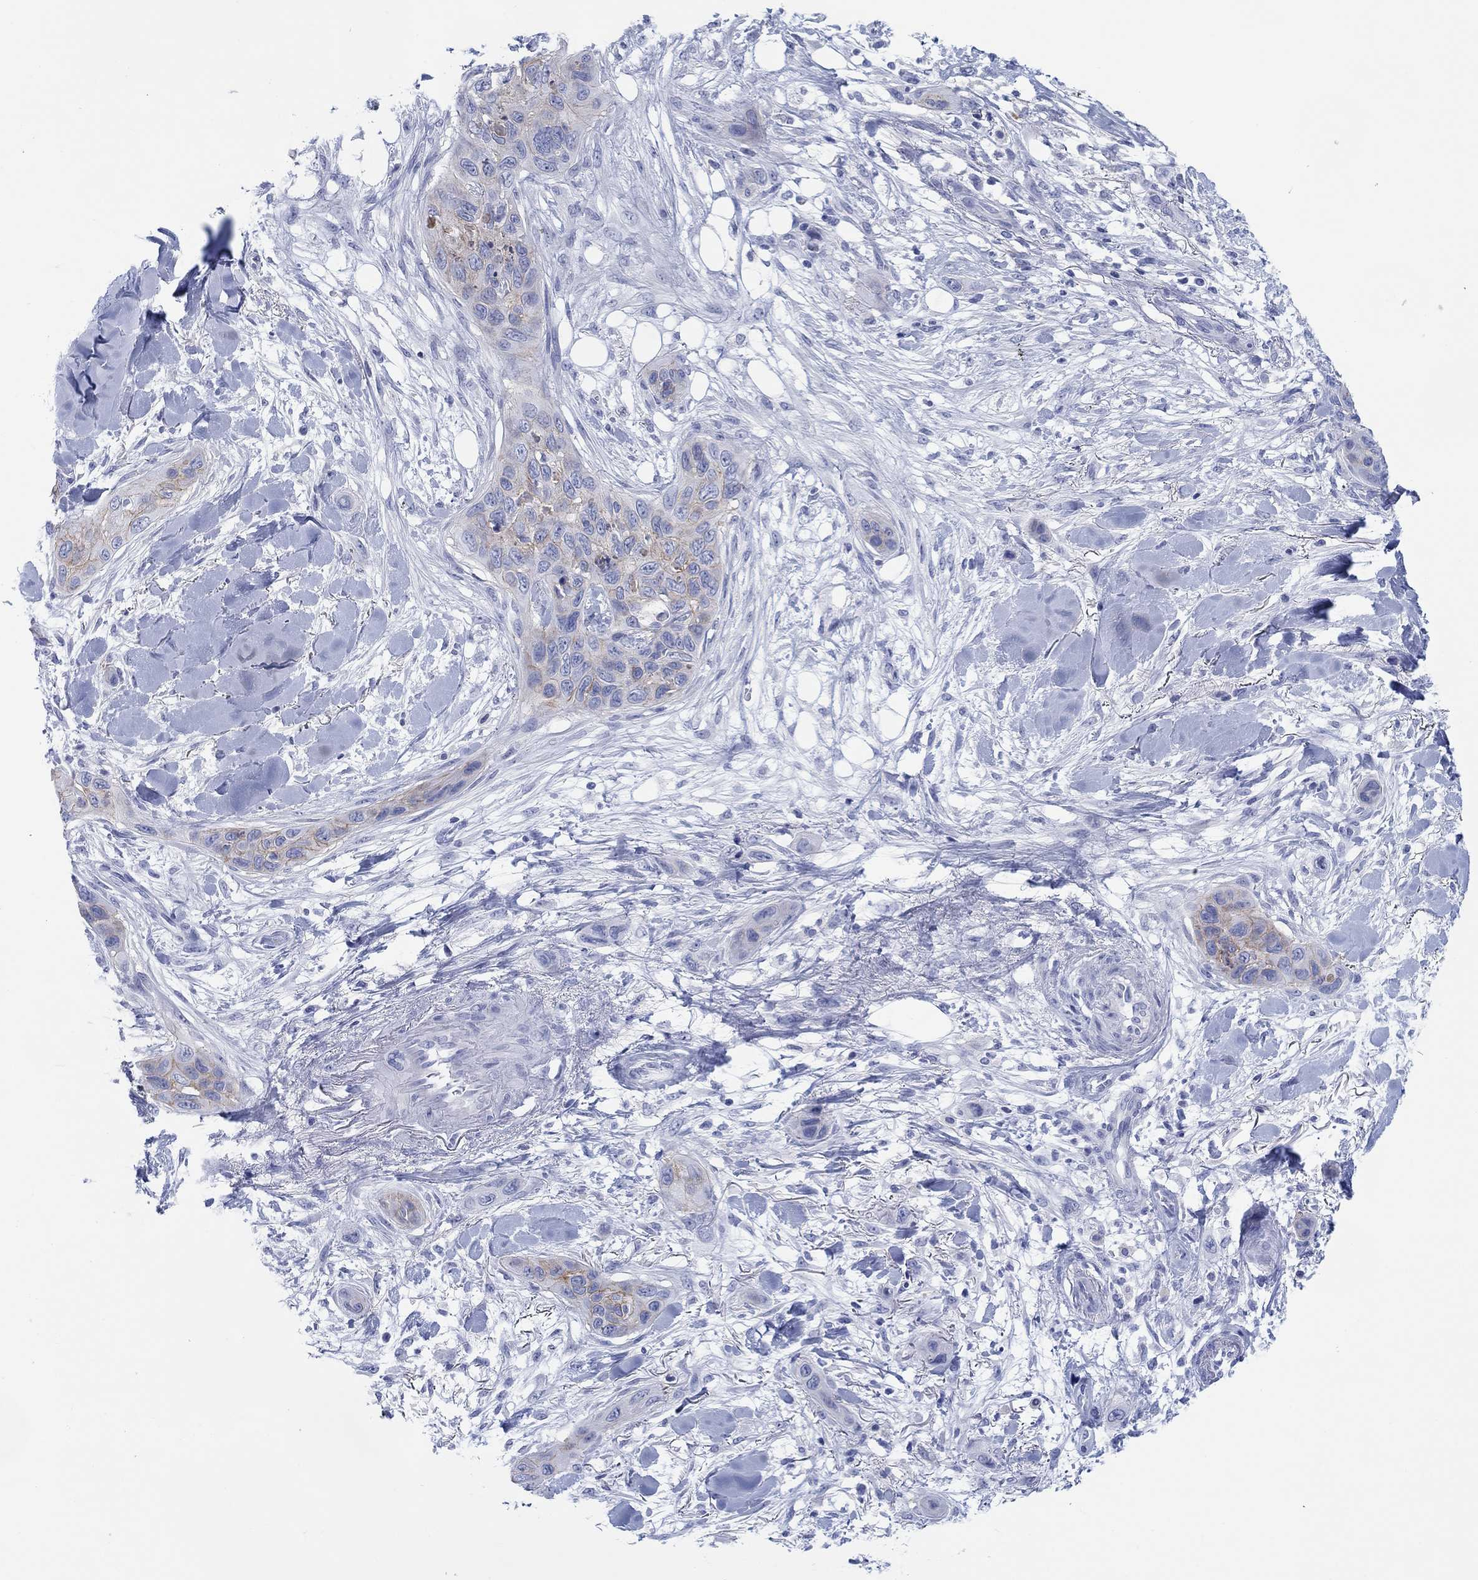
{"staining": {"intensity": "weak", "quantity": "<25%", "location": "cytoplasmic/membranous"}, "tissue": "skin cancer", "cell_type": "Tumor cells", "image_type": "cancer", "snomed": [{"axis": "morphology", "description": "Squamous cell carcinoma, NOS"}, {"axis": "topography", "description": "Skin"}], "caption": "Immunohistochemical staining of human squamous cell carcinoma (skin) shows no significant staining in tumor cells.", "gene": "ATP1B1", "patient": {"sex": "male", "age": 78}}